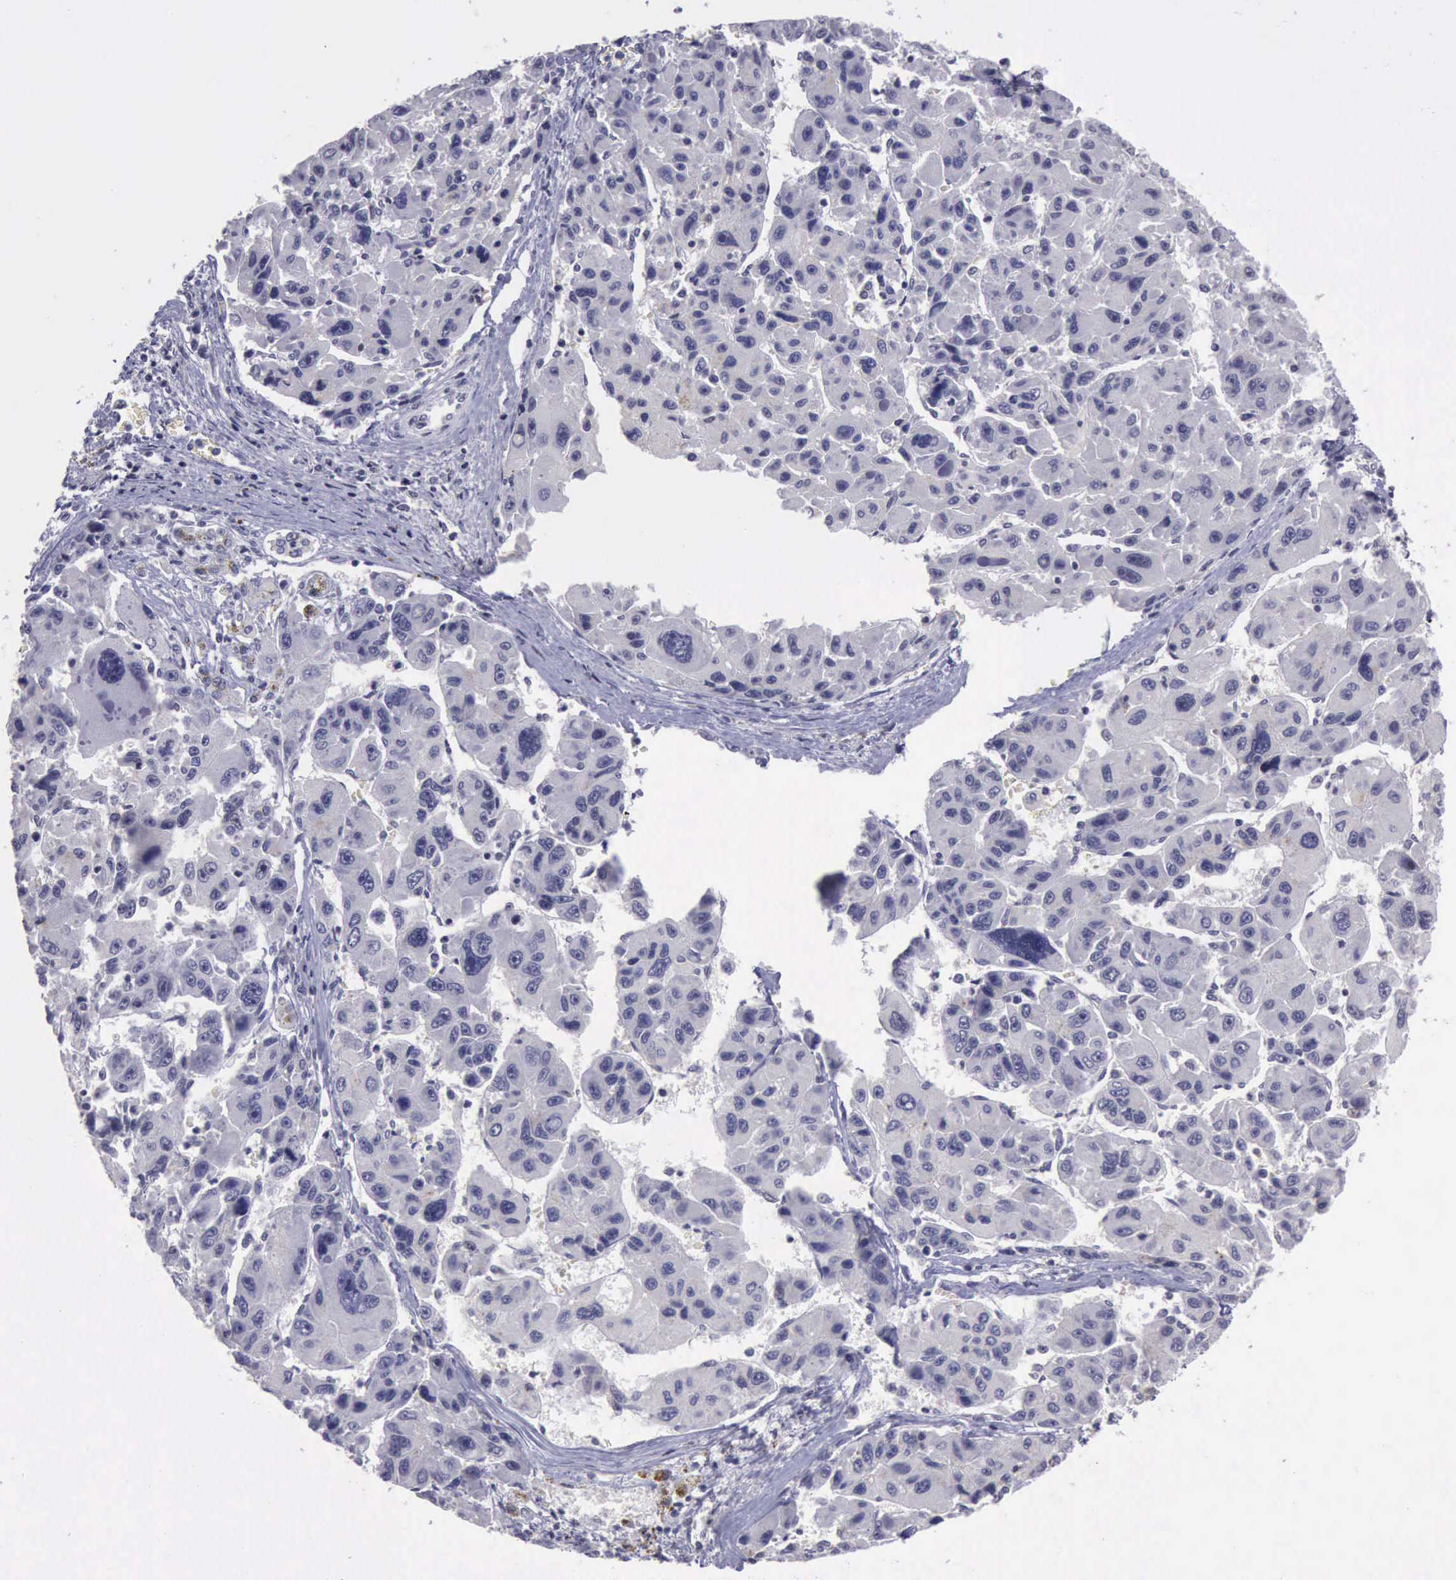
{"staining": {"intensity": "negative", "quantity": "none", "location": "none"}, "tissue": "liver cancer", "cell_type": "Tumor cells", "image_type": "cancer", "snomed": [{"axis": "morphology", "description": "Carcinoma, Hepatocellular, NOS"}, {"axis": "topography", "description": "Liver"}], "caption": "IHC photomicrograph of neoplastic tissue: human liver hepatocellular carcinoma stained with DAB (3,3'-diaminobenzidine) displays no significant protein expression in tumor cells.", "gene": "YY1", "patient": {"sex": "male", "age": 64}}